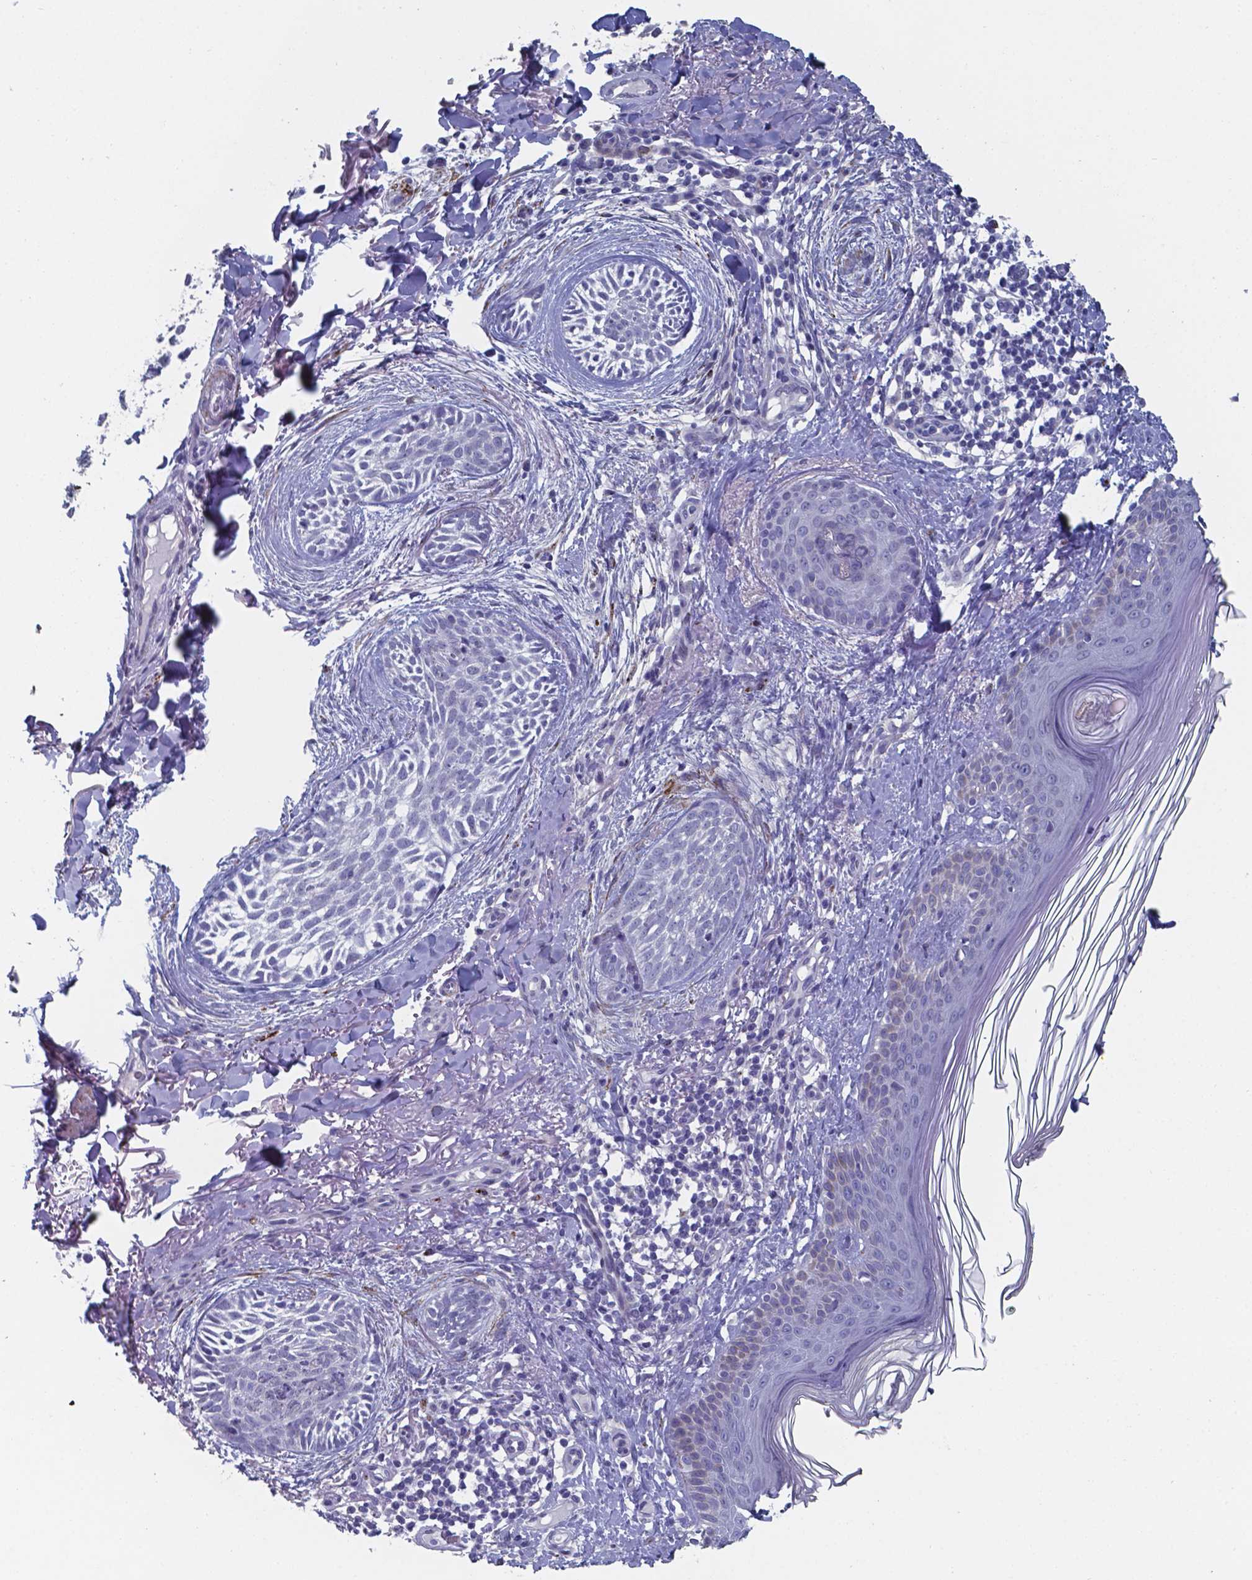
{"staining": {"intensity": "negative", "quantity": "none", "location": "none"}, "tissue": "skin cancer", "cell_type": "Tumor cells", "image_type": "cancer", "snomed": [{"axis": "morphology", "description": "Basal cell carcinoma"}, {"axis": "topography", "description": "Skin"}], "caption": "Image shows no protein staining in tumor cells of skin cancer tissue.", "gene": "PLA2R1", "patient": {"sex": "female", "age": 68}}